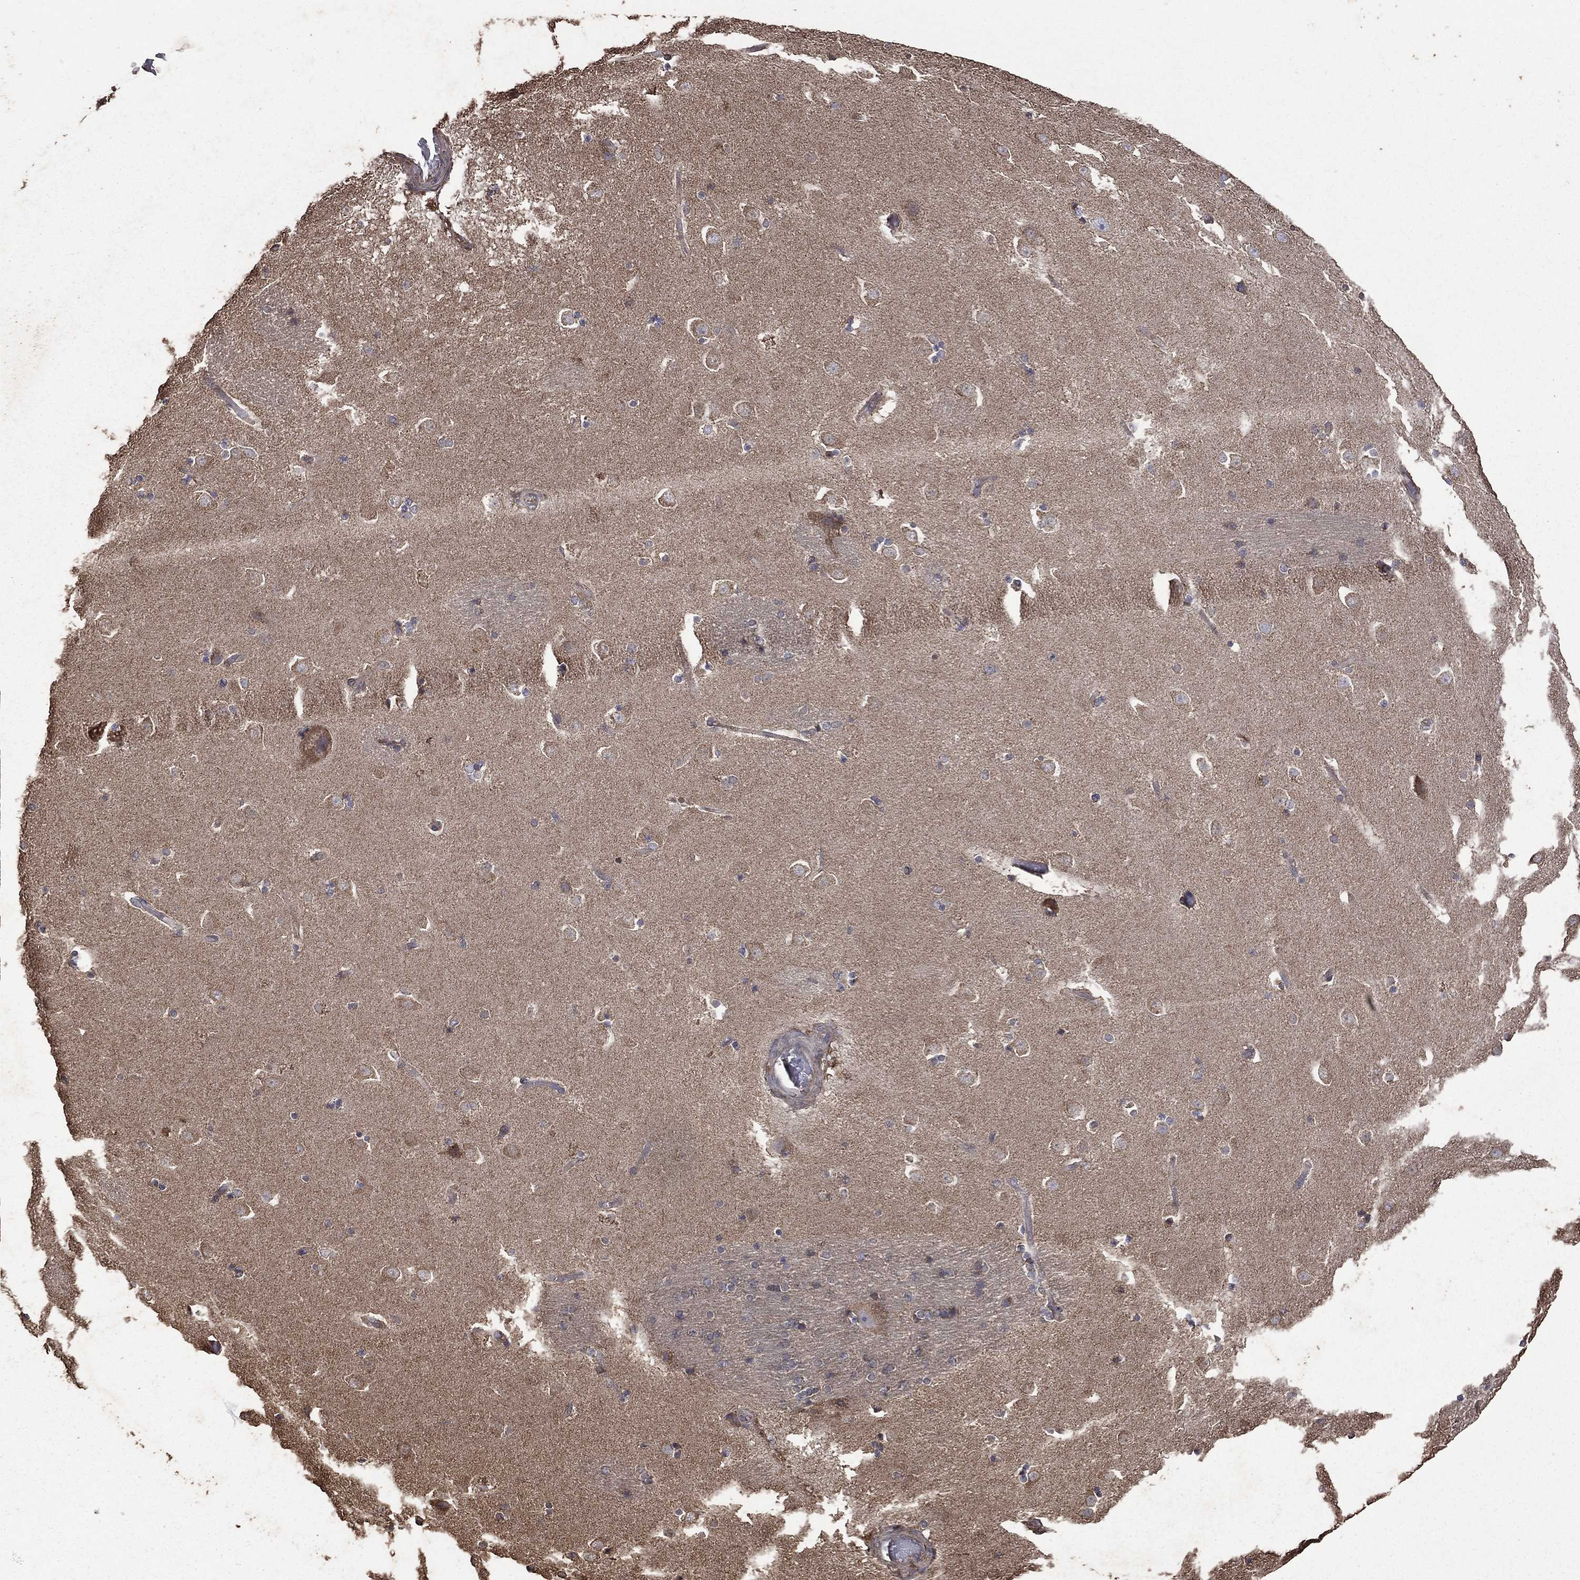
{"staining": {"intensity": "moderate", "quantity": "25%-75%", "location": "cytoplasmic/membranous"}, "tissue": "caudate", "cell_type": "Glial cells", "image_type": "normal", "snomed": [{"axis": "morphology", "description": "Normal tissue, NOS"}, {"axis": "topography", "description": "Lateral ventricle wall"}], "caption": "The photomicrograph demonstrates immunohistochemical staining of unremarkable caudate. There is moderate cytoplasmic/membranous positivity is present in about 25%-75% of glial cells. Nuclei are stained in blue.", "gene": "METTL27", "patient": {"sex": "male", "age": 51}}